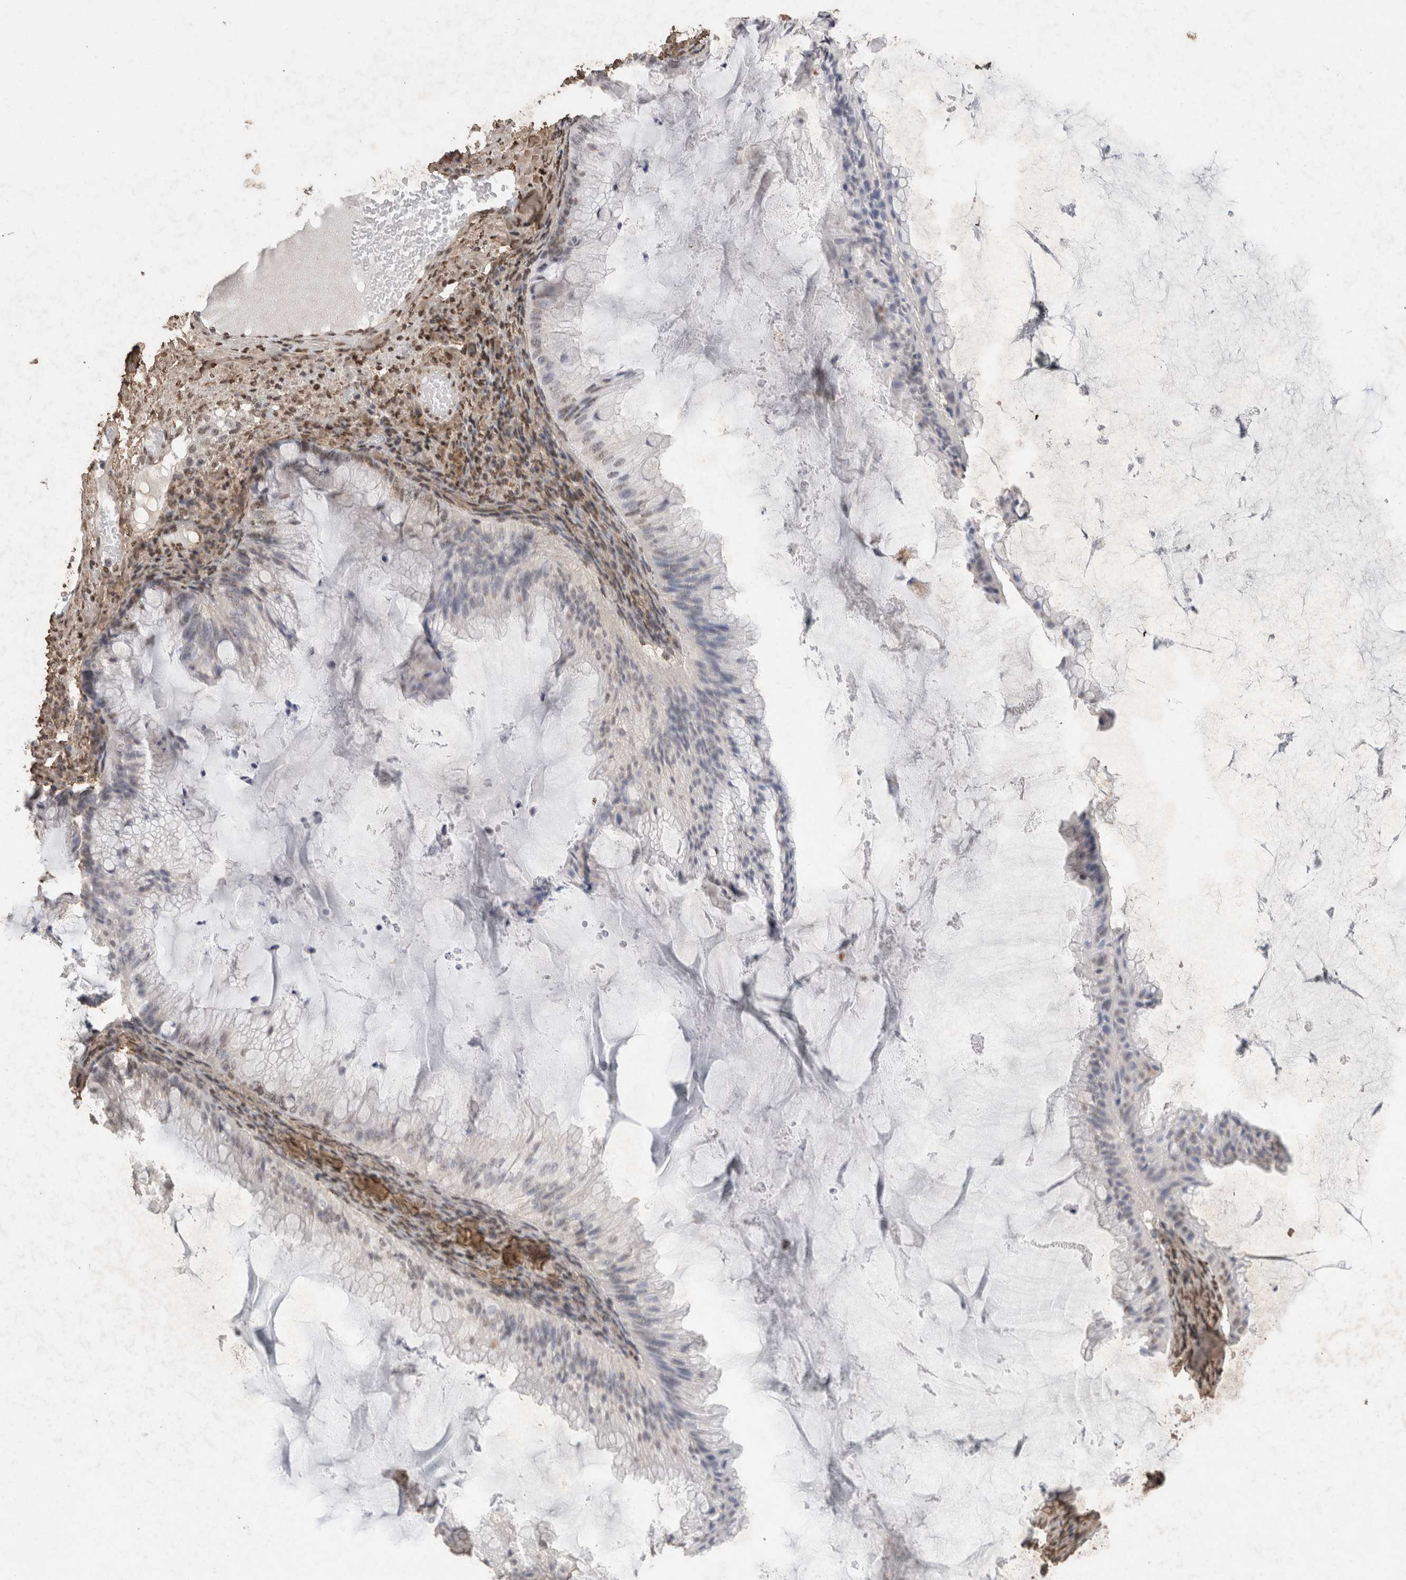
{"staining": {"intensity": "negative", "quantity": "none", "location": "none"}, "tissue": "ovarian cancer", "cell_type": "Tumor cells", "image_type": "cancer", "snomed": [{"axis": "morphology", "description": "Cystadenocarcinoma, mucinous, NOS"}, {"axis": "topography", "description": "Ovary"}], "caption": "The histopathology image shows no staining of tumor cells in mucinous cystadenocarcinoma (ovarian). (DAB IHC, high magnification).", "gene": "C1QTNF5", "patient": {"sex": "female", "age": 61}}